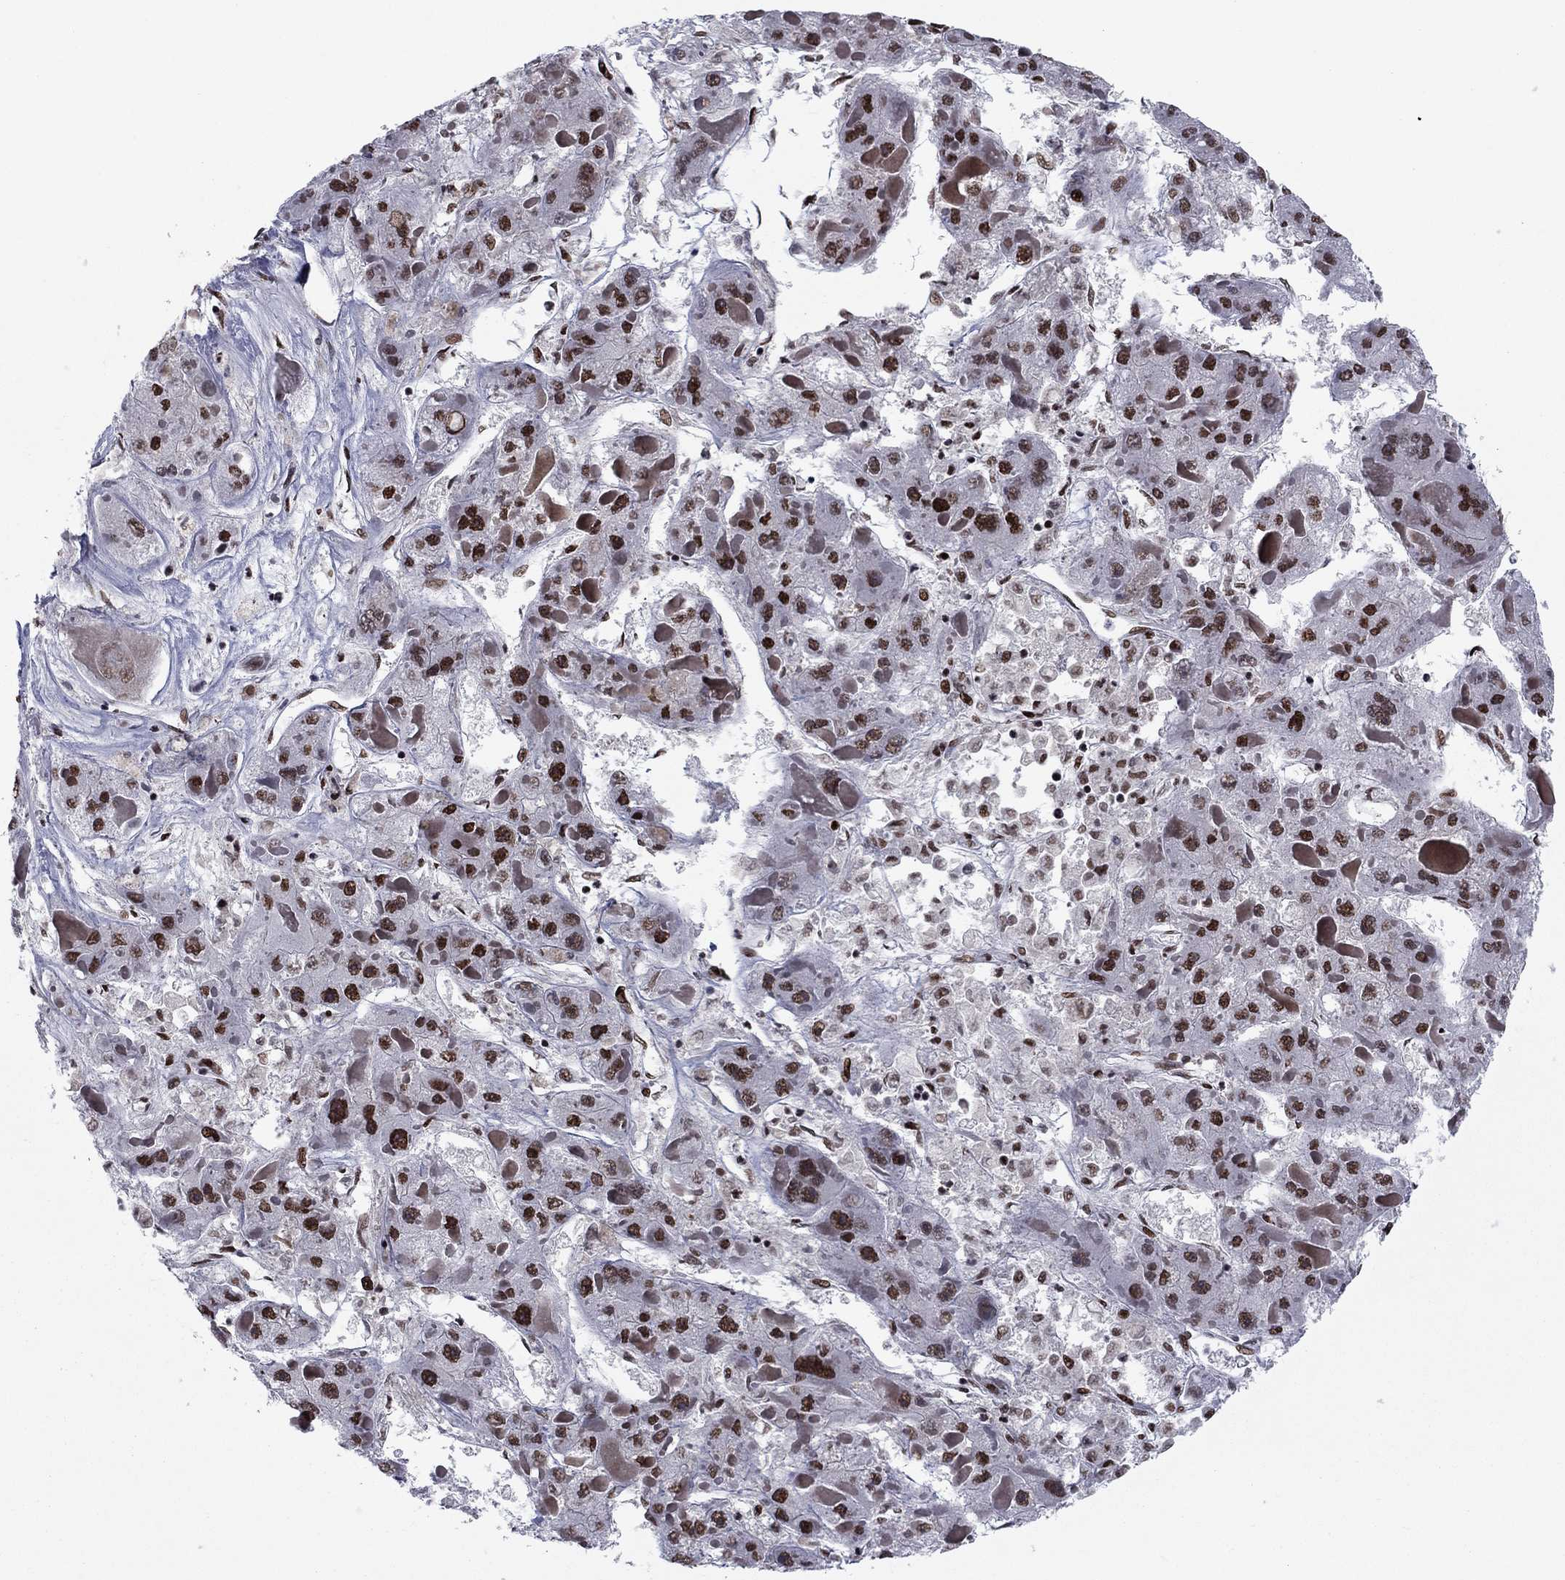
{"staining": {"intensity": "strong", "quantity": ">75%", "location": "nuclear"}, "tissue": "liver cancer", "cell_type": "Tumor cells", "image_type": "cancer", "snomed": [{"axis": "morphology", "description": "Carcinoma, Hepatocellular, NOS"}, {"axis": "topography", "description": "Liver"}], "caption": "Immunohistochemistry (IHC) of human liver cancer demonstrates high levels of strong nuclear positivity in approximately >75% of tumor cells. The protein of interest is stained brown, and the nuclei are stained in blue (DAB IHC with brightfield microscopy, high magnification).", "gene": "USP54", "patient": {"sex": "female", "age": 73}}